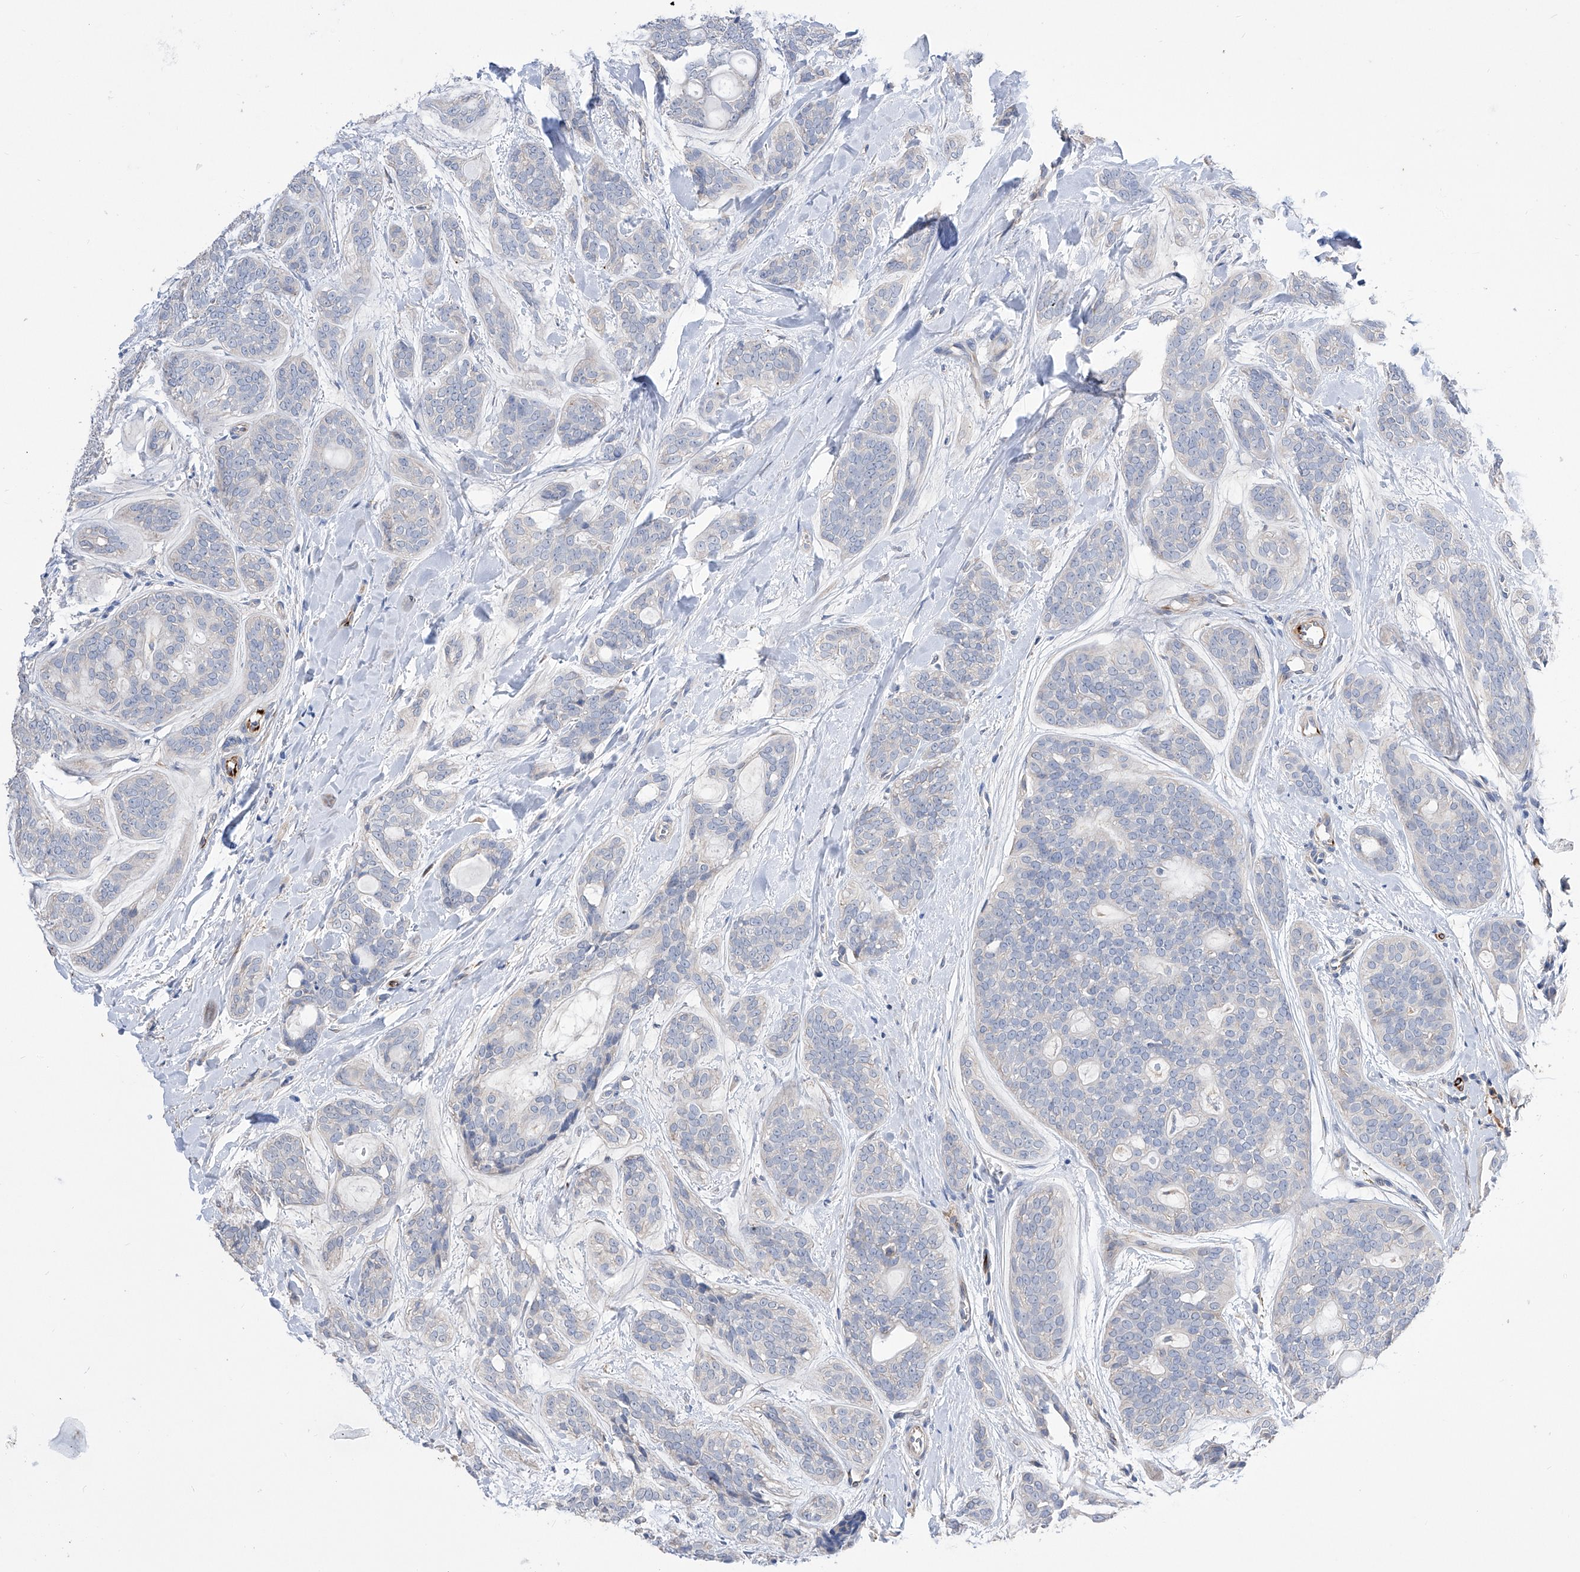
{"staining": {"intensity": "negative", "quantity": "none", "location": "none"}, "tissue": "head and neck cancer", "cell_type": "Tumor cells", "image_type": "cancer", "snomed": [{"axis": "morphology", "description": "Adenocarcinoma, NOS"}, {"axis": "topography", "description": "Head-Neck"}], "caption": "Tumor cells show no significant protein positivity in head and neck adenocarcinoma.", "gene": "NFATC4", "patient": {"sex": "male", "age": 66}}